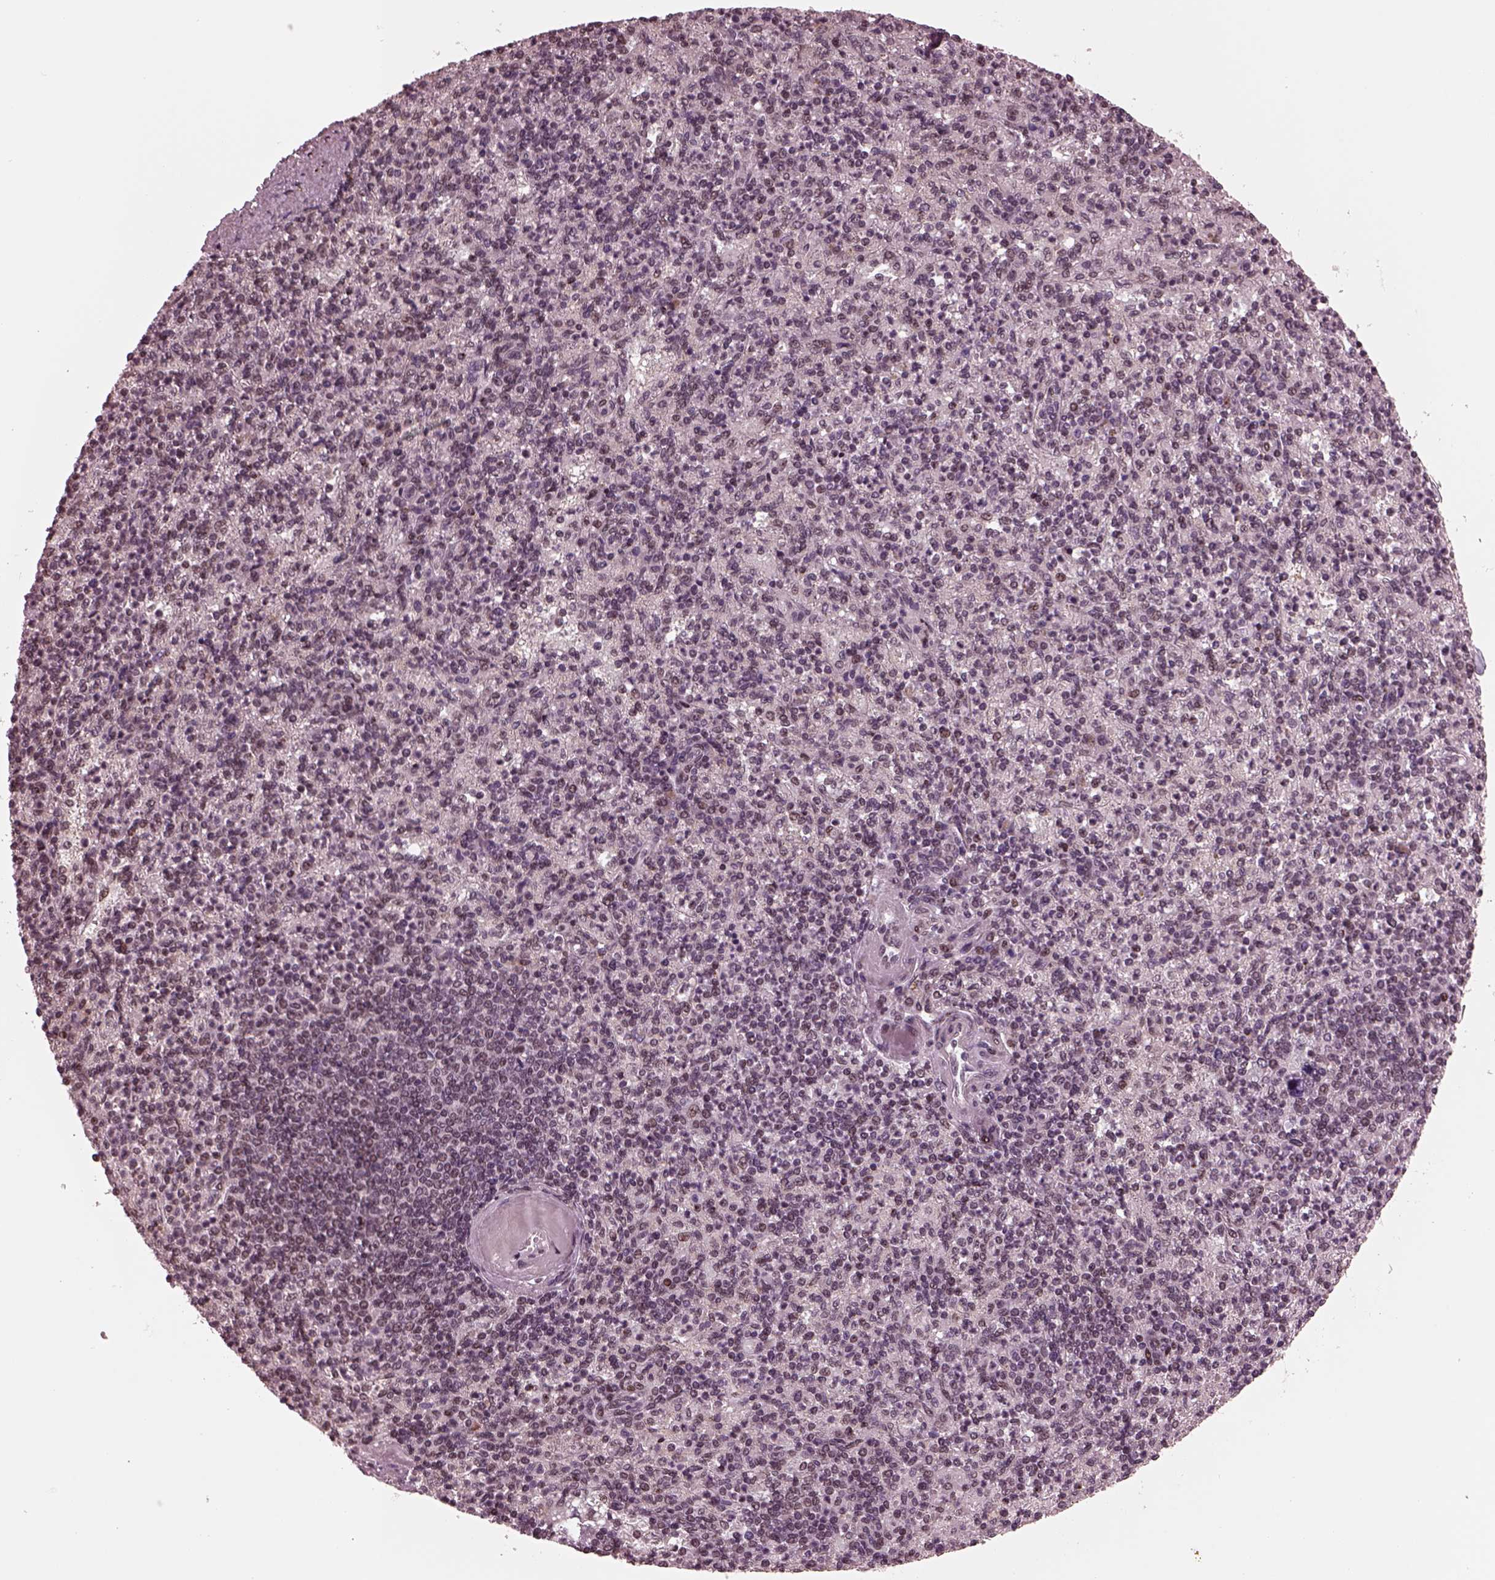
{"staining": {"intensity": "moderate", "quantity": "<25%", "location": "nuclear"}, "tissue": "spleen", "cell_type": "Cells in red pulp", "image_type": "normal", "snomed": [{"axis": "morphology", "description": "Normal tissue, NOS"}, {"axis": "topography", "description": "Spleen"}], "caption": "An image of spleen stained for a protein displays moderate nuclear brown staining in cells in red pulp. The protein is stained brown, and the nuclei are stained in blue (DAB IHC with brightfield microscopy, high magnification).", "gene": "NAP1L5", "patient": {"sex": "female", "age": 74}}